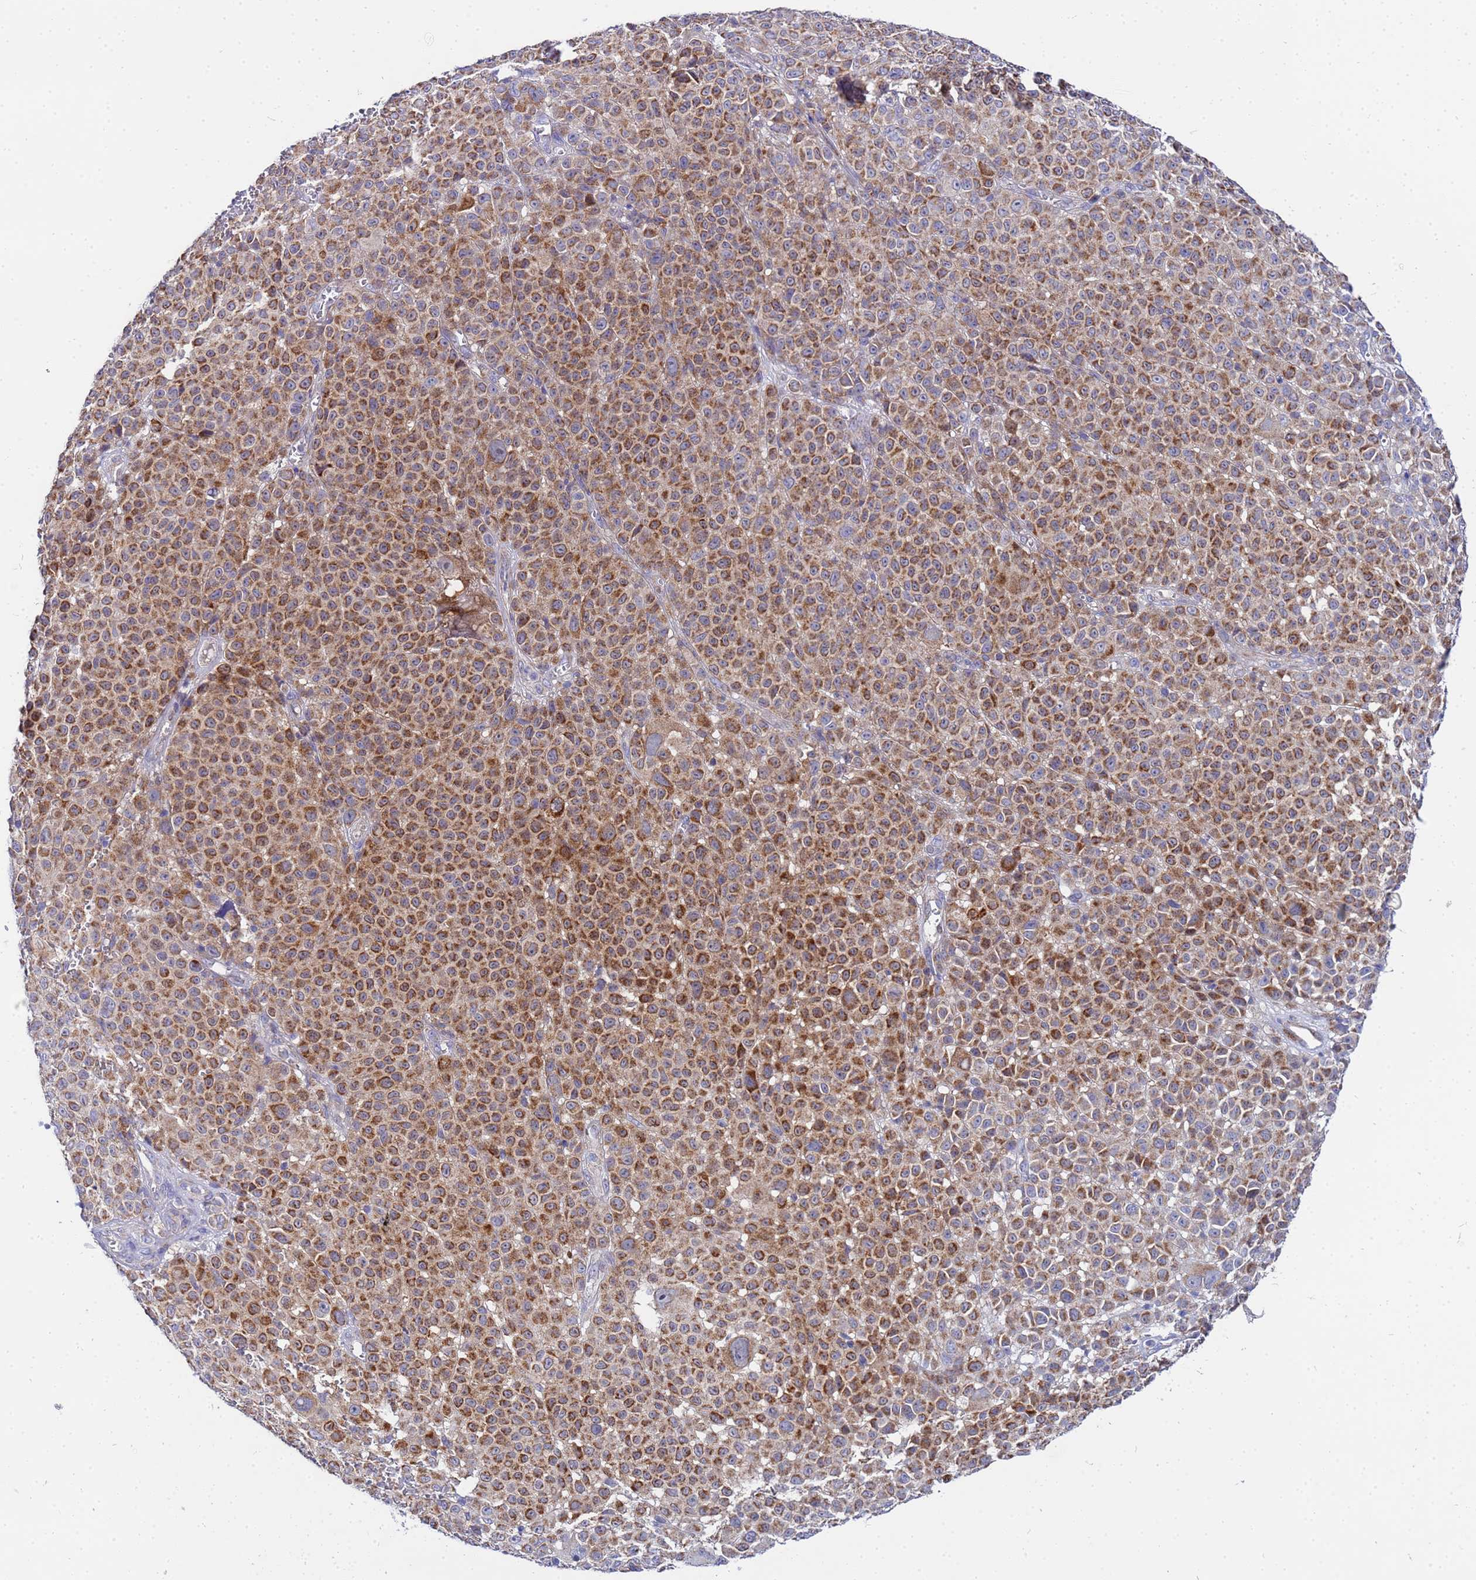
{"staining": {"intensity": "strong", "quantity": ">75%", "location": "cytoplasmic/membranous"}, "tissue": "melanoma", "cell_type": "Tumor cells", "image_type": "cancer", "snomed": [{"axis": "morphology", "description": "Malignant melanoma, NOS"}, {"axis": "topography", "description": "Skin"}], "caption": "IHC micrograph of neoplastic tissue: melanoma stained using IHC displays high levels of strong protein expression localized specifically in the cytoplasmic/membranous of tumor cells, appearing as a cytoplasmic/membranous brown color.", "gene": "FAHD2A", "patient": {"sex": "female", "age": 94}}